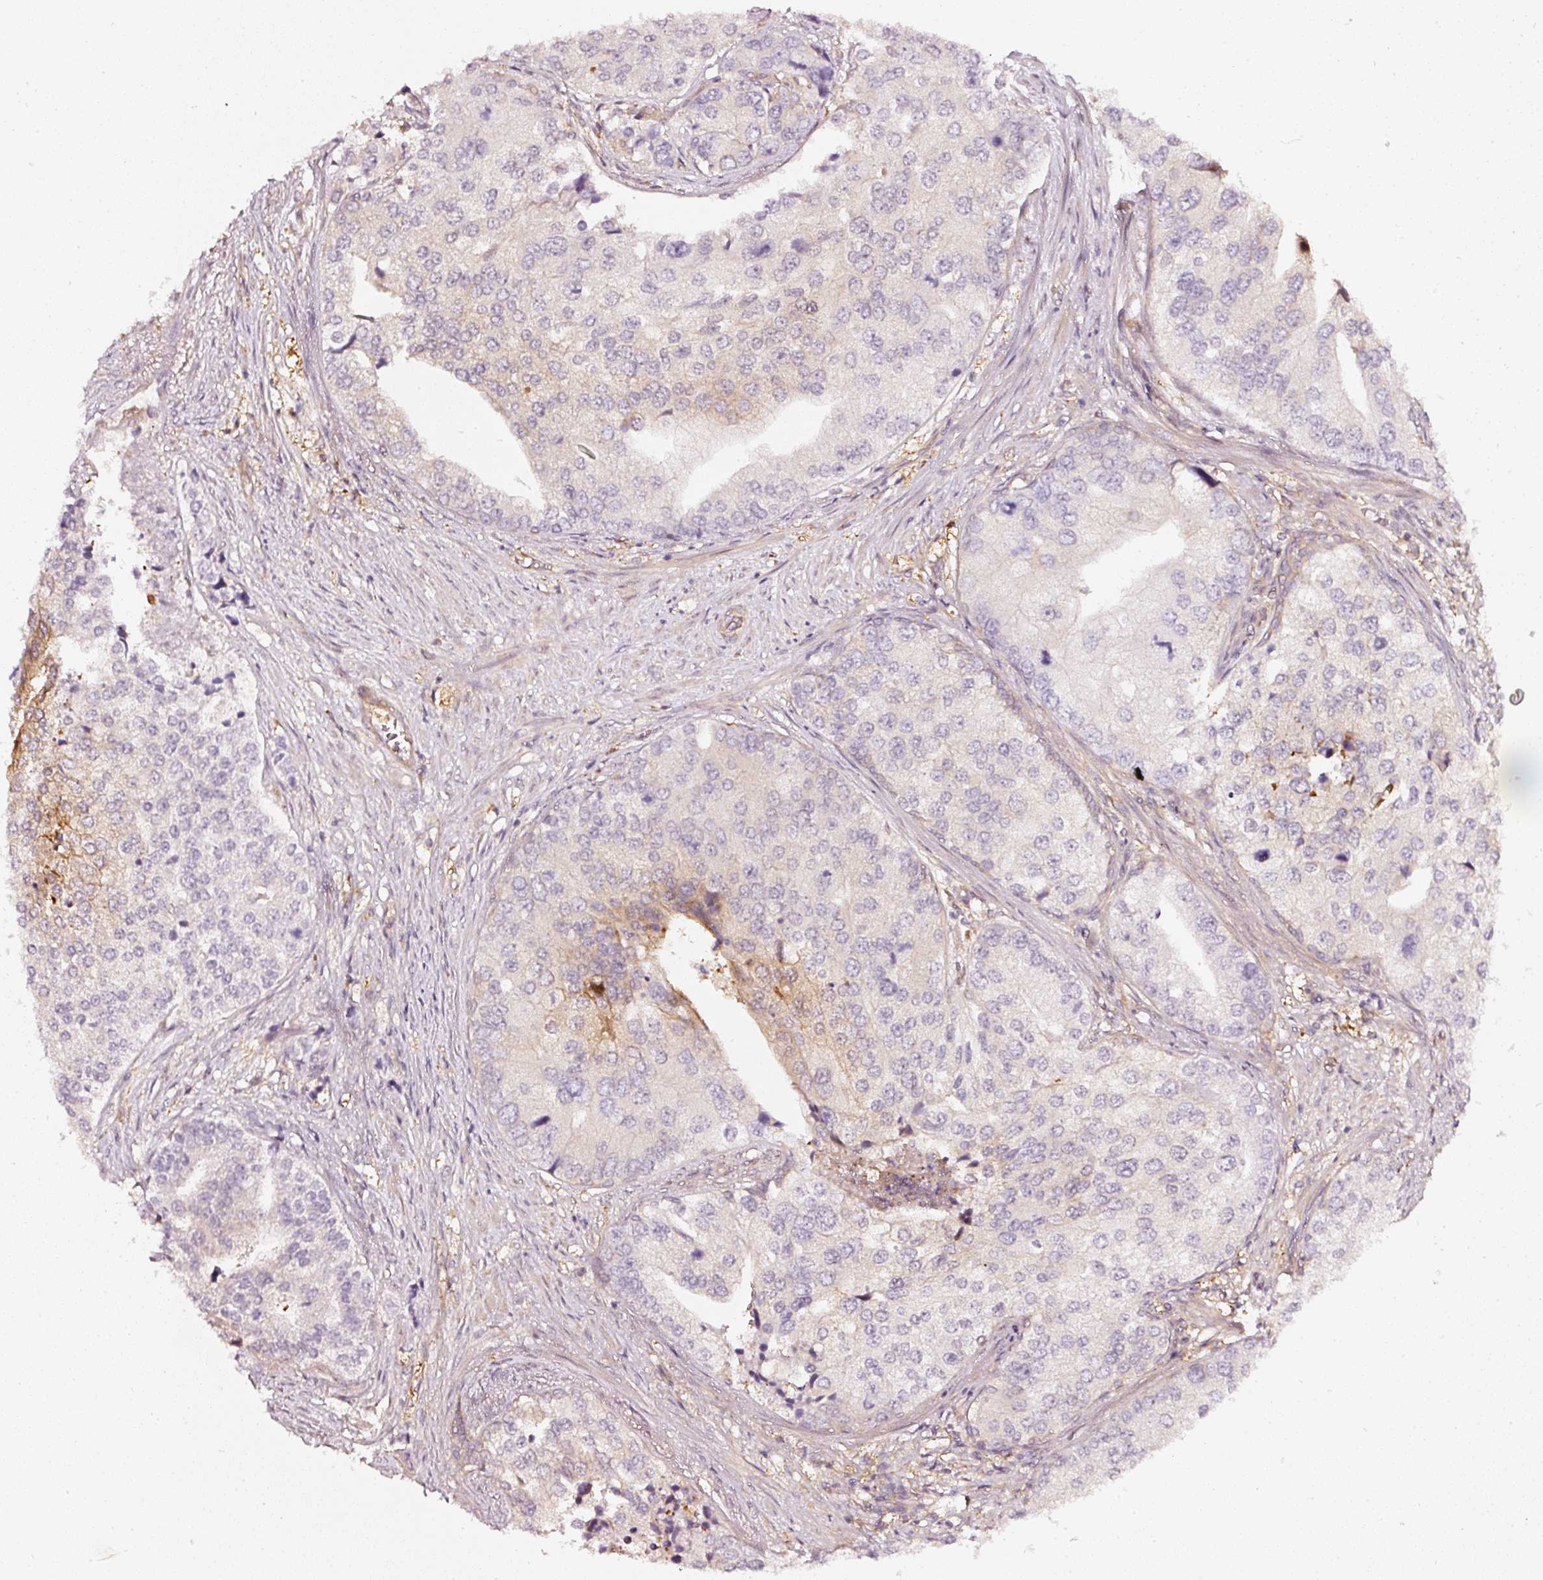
{"staining": {"intensity": "weak", "quantity": "<25%", "location": "cytoplasmic/membranous"}, "tissue": "prostate cancer", "cell_type": "Tumor cells", "image_type": "cancer", "snomed": [{"axis": "morphology", "description": "Adenocarcinoma, High grade"}, {"axis": "topography", "description": "Prostate"}], "caption": "An immunohistochemistry photomicrograph of prostate cancer is shown. There is no staining in tumor cells of prostate cancer.", "gene": "ASMTL", "patient": {"sex": "male", "age": 62}}